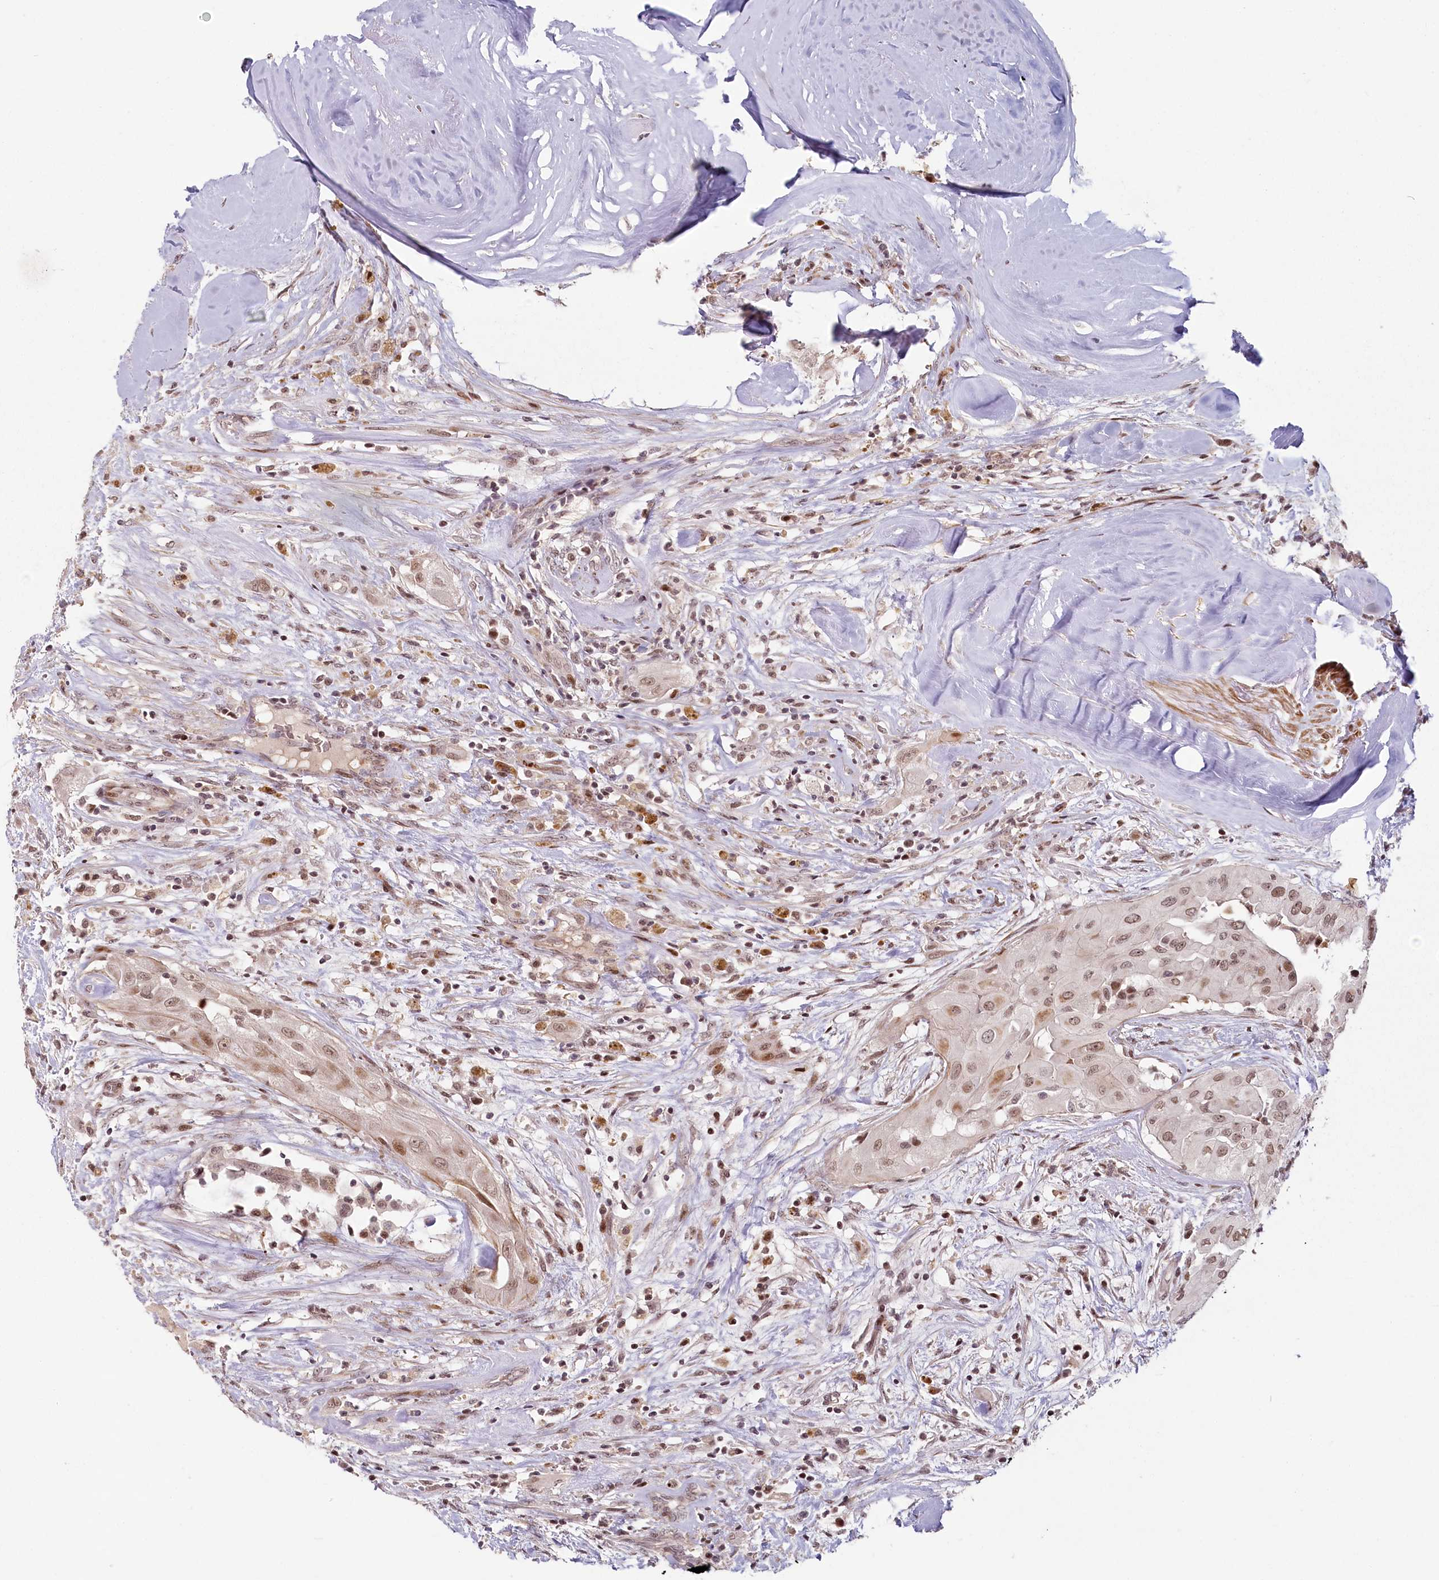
{"staining": {"intensity": "moderate", "quantity": ">75%", "location": "nuclear"}, "tissue": "thyroid cancer", "cell_type": "Tumor cells", "image_type": "cancer", "snomed": [{"axis": "morphology", "description": "Papillary adenocarcinoma, NOS"}, {"axis": "topography", "description": "Thyroid gland"}], "caption": "Moderate nuclear staining for a protein is present in about >75% of tumor cells of thyroid cancer using immunohistochemistry.", "gene": "FAM204A", "patient": {"sex": "female", "age": 59}}